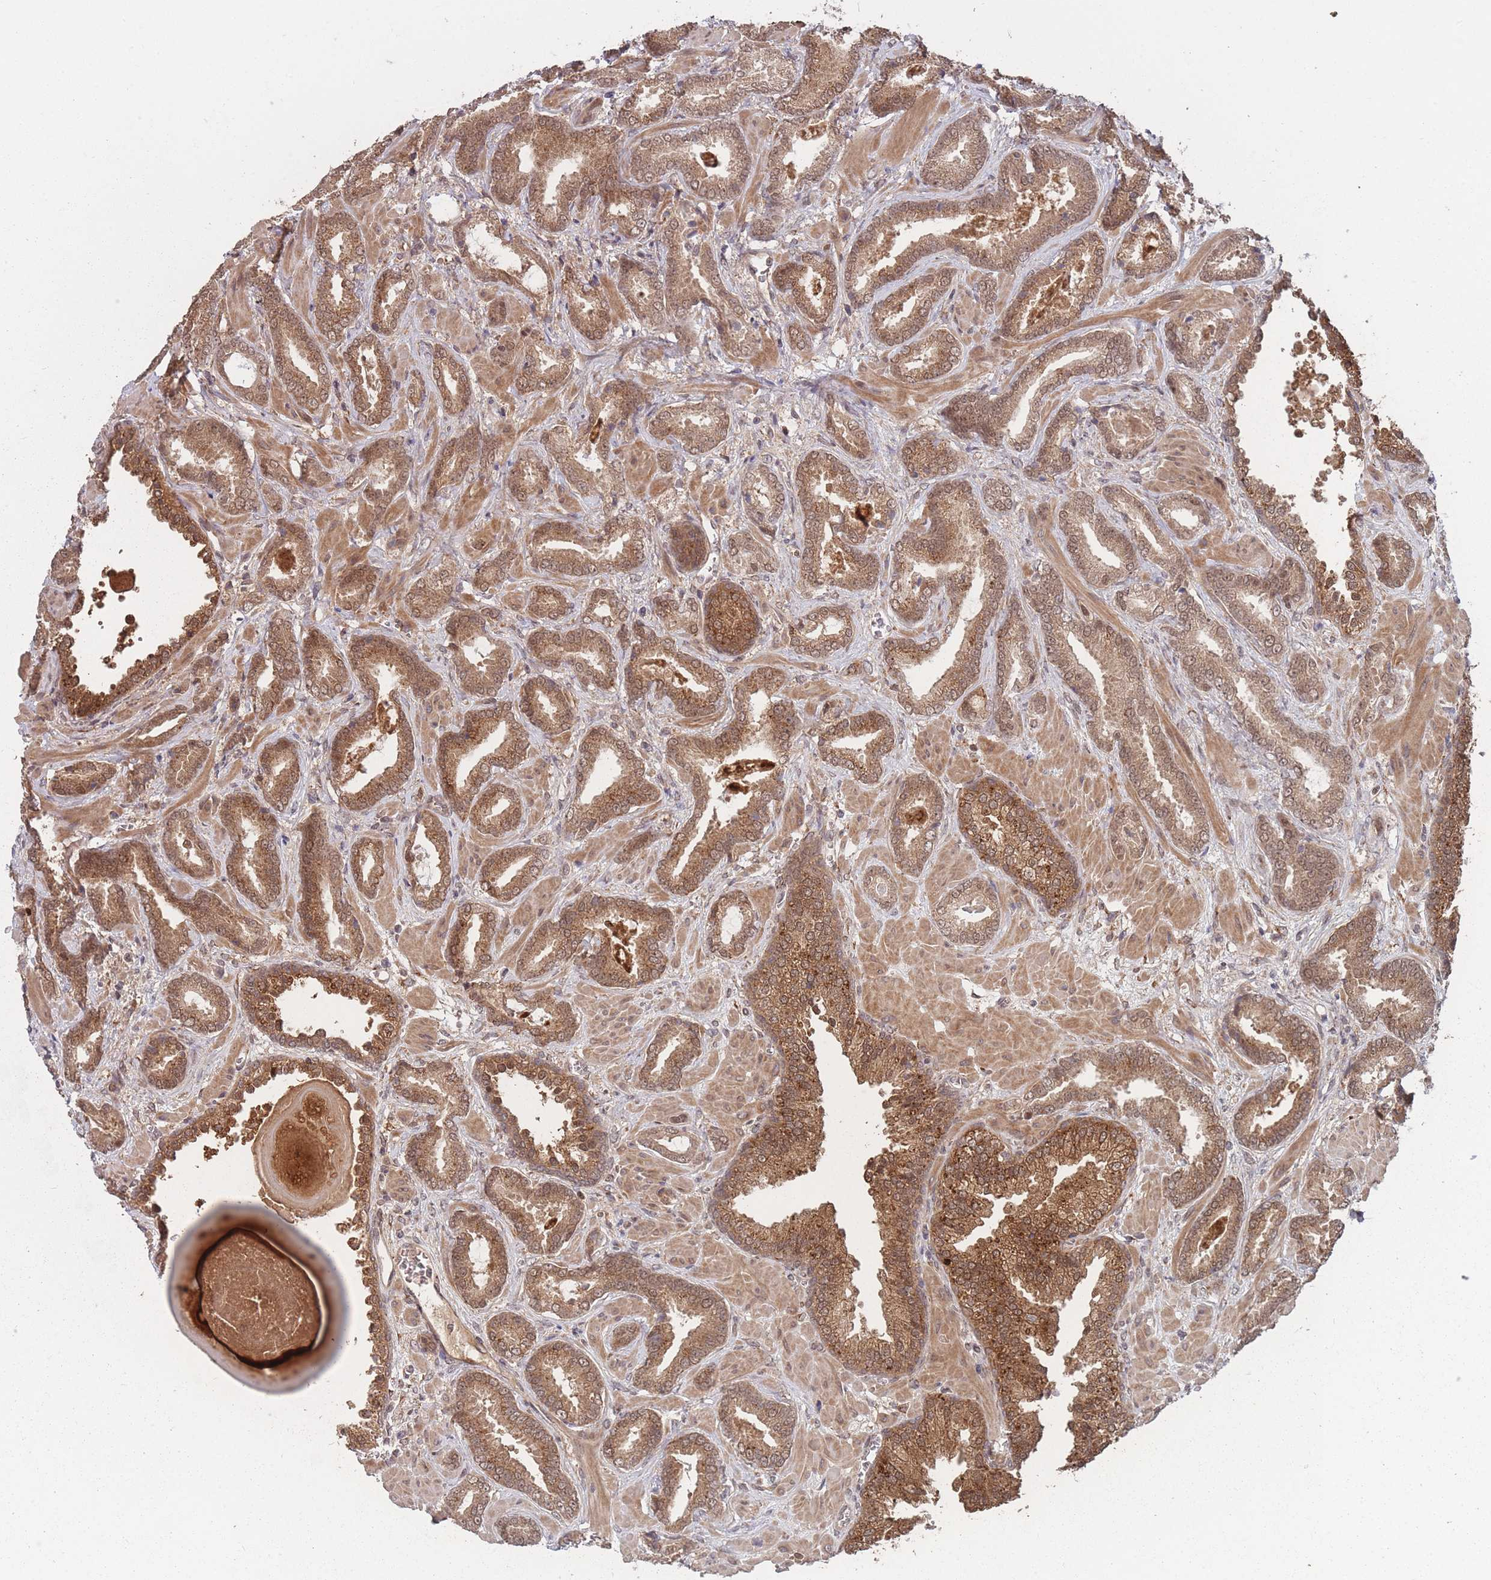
{"staining": {"intensity": "moderate", "quantity": ">75%", "location": "cytoplasmic/membranous"}, "tissue": "prostate cancer", "cell_type": "Tumor cells", "image_type": "cancer", "snomed": [{"axis": "morphology", "description": "Adenocarcinoma, Low grade"}, {"axis": "topography", "description": "Prostate"}], "caption": "Immunohistochemical staining of prostate low-grade adenocarcinoma reveals medium levels of moderate cytoplasmic/membranous positivity in about >75% of tumor cells.", "gene": "CNTRL", "patient": {"sex": "male", "age": 62}}